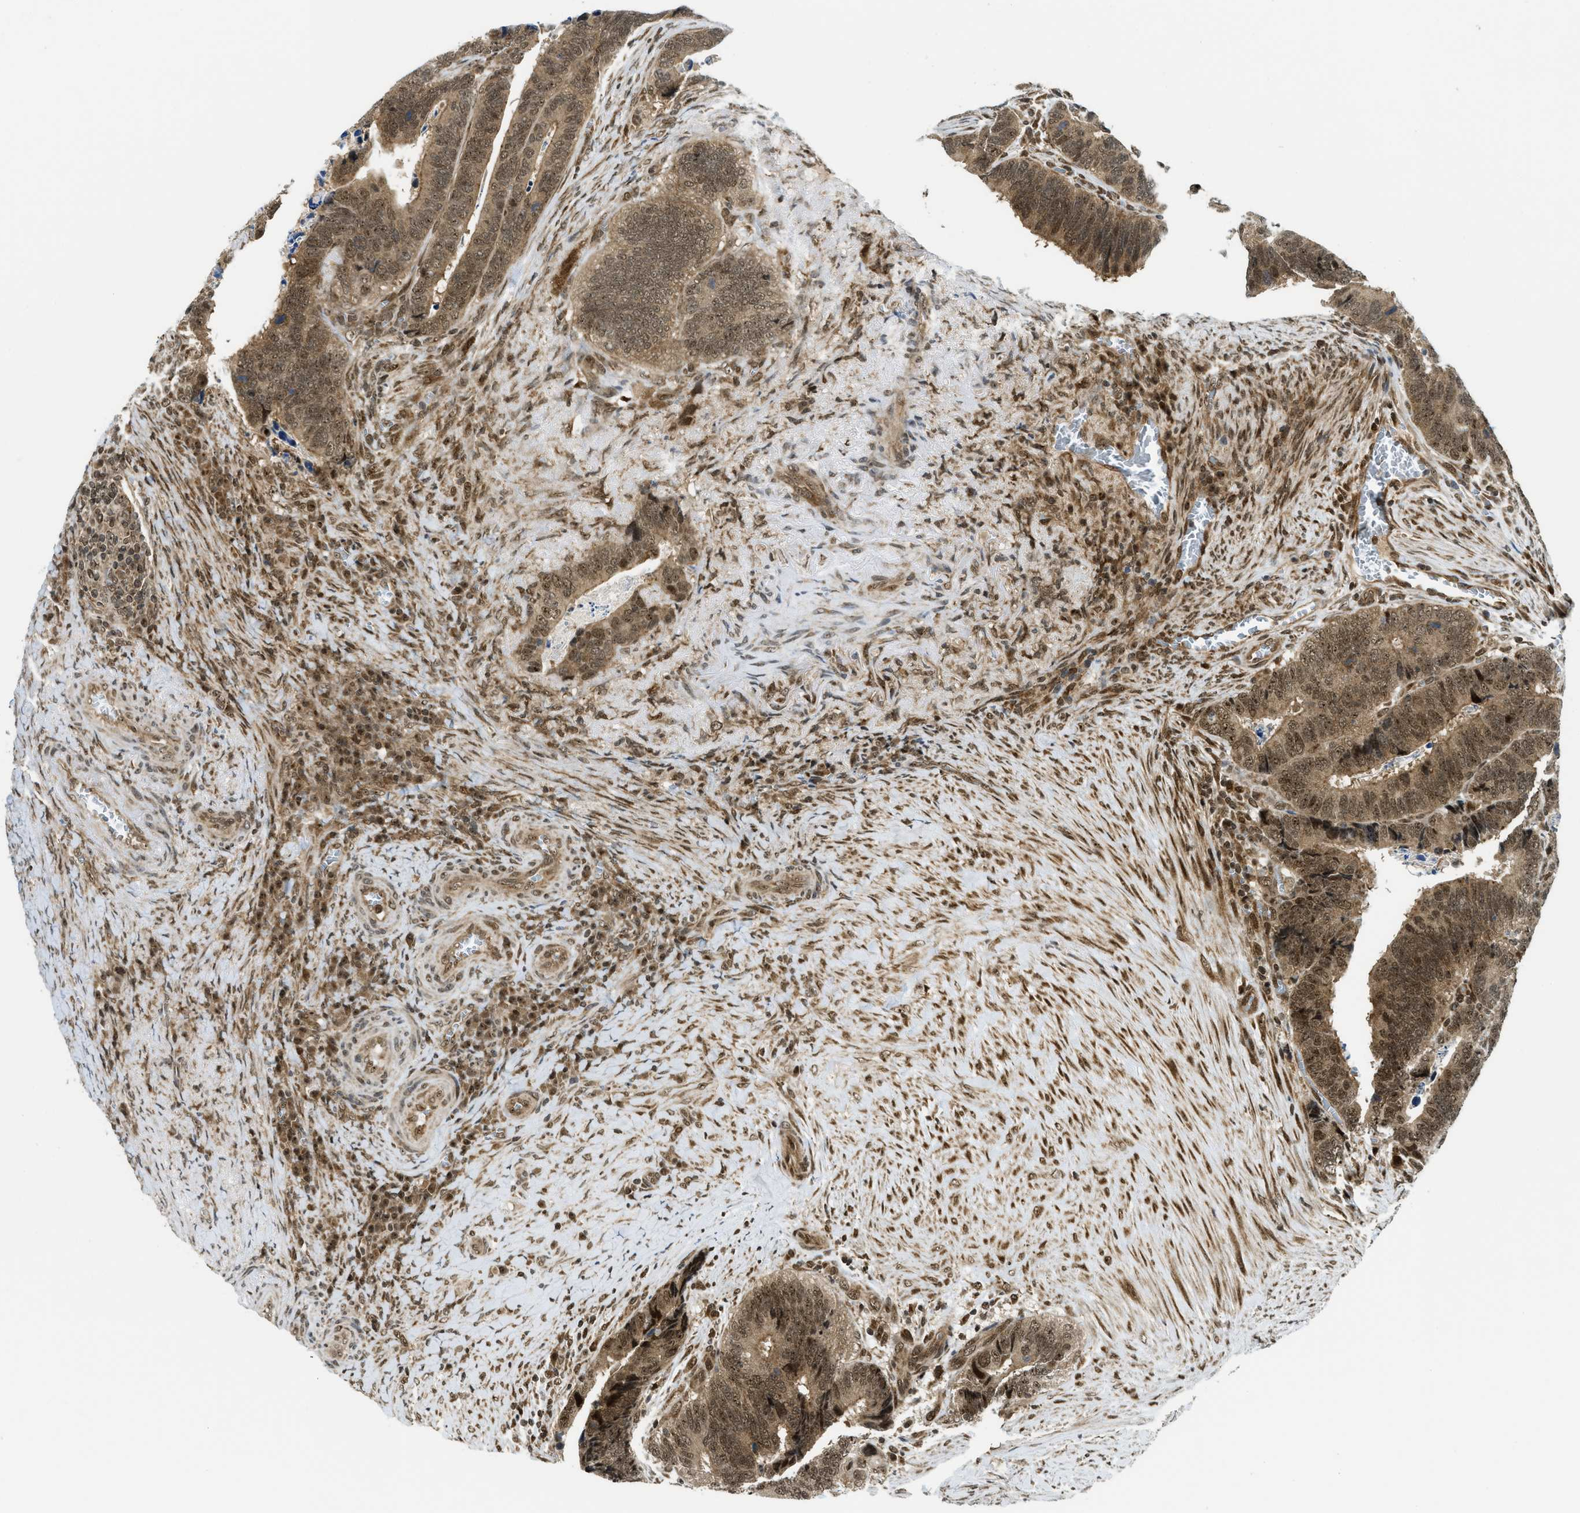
{"staining": {"intensity": "moderate", "quantity": ">75%", "location": "cytoplasmic/membranous,nuclear"}, "tissue": "colorectal cancer", "cell_type": "Tumor cells", "image_type": "cancer", "snomed": [{"axis": "morphology", "description": "Adenocarcinoma, NOS"}, {"axis": "topography", "description": "Colon"}], "caption": "Brown immunohistochemical staining in human adenocarcinoma (colorectal) reveals moderate cytoplasmic/membranous and nuclear positivity in about >75% of tumor cells. Immunohistochemistry stains the protein in brown and the nuclei are stained blue.", "gene": "TACC1", "patient": {"sex": "male", "age": 72}}